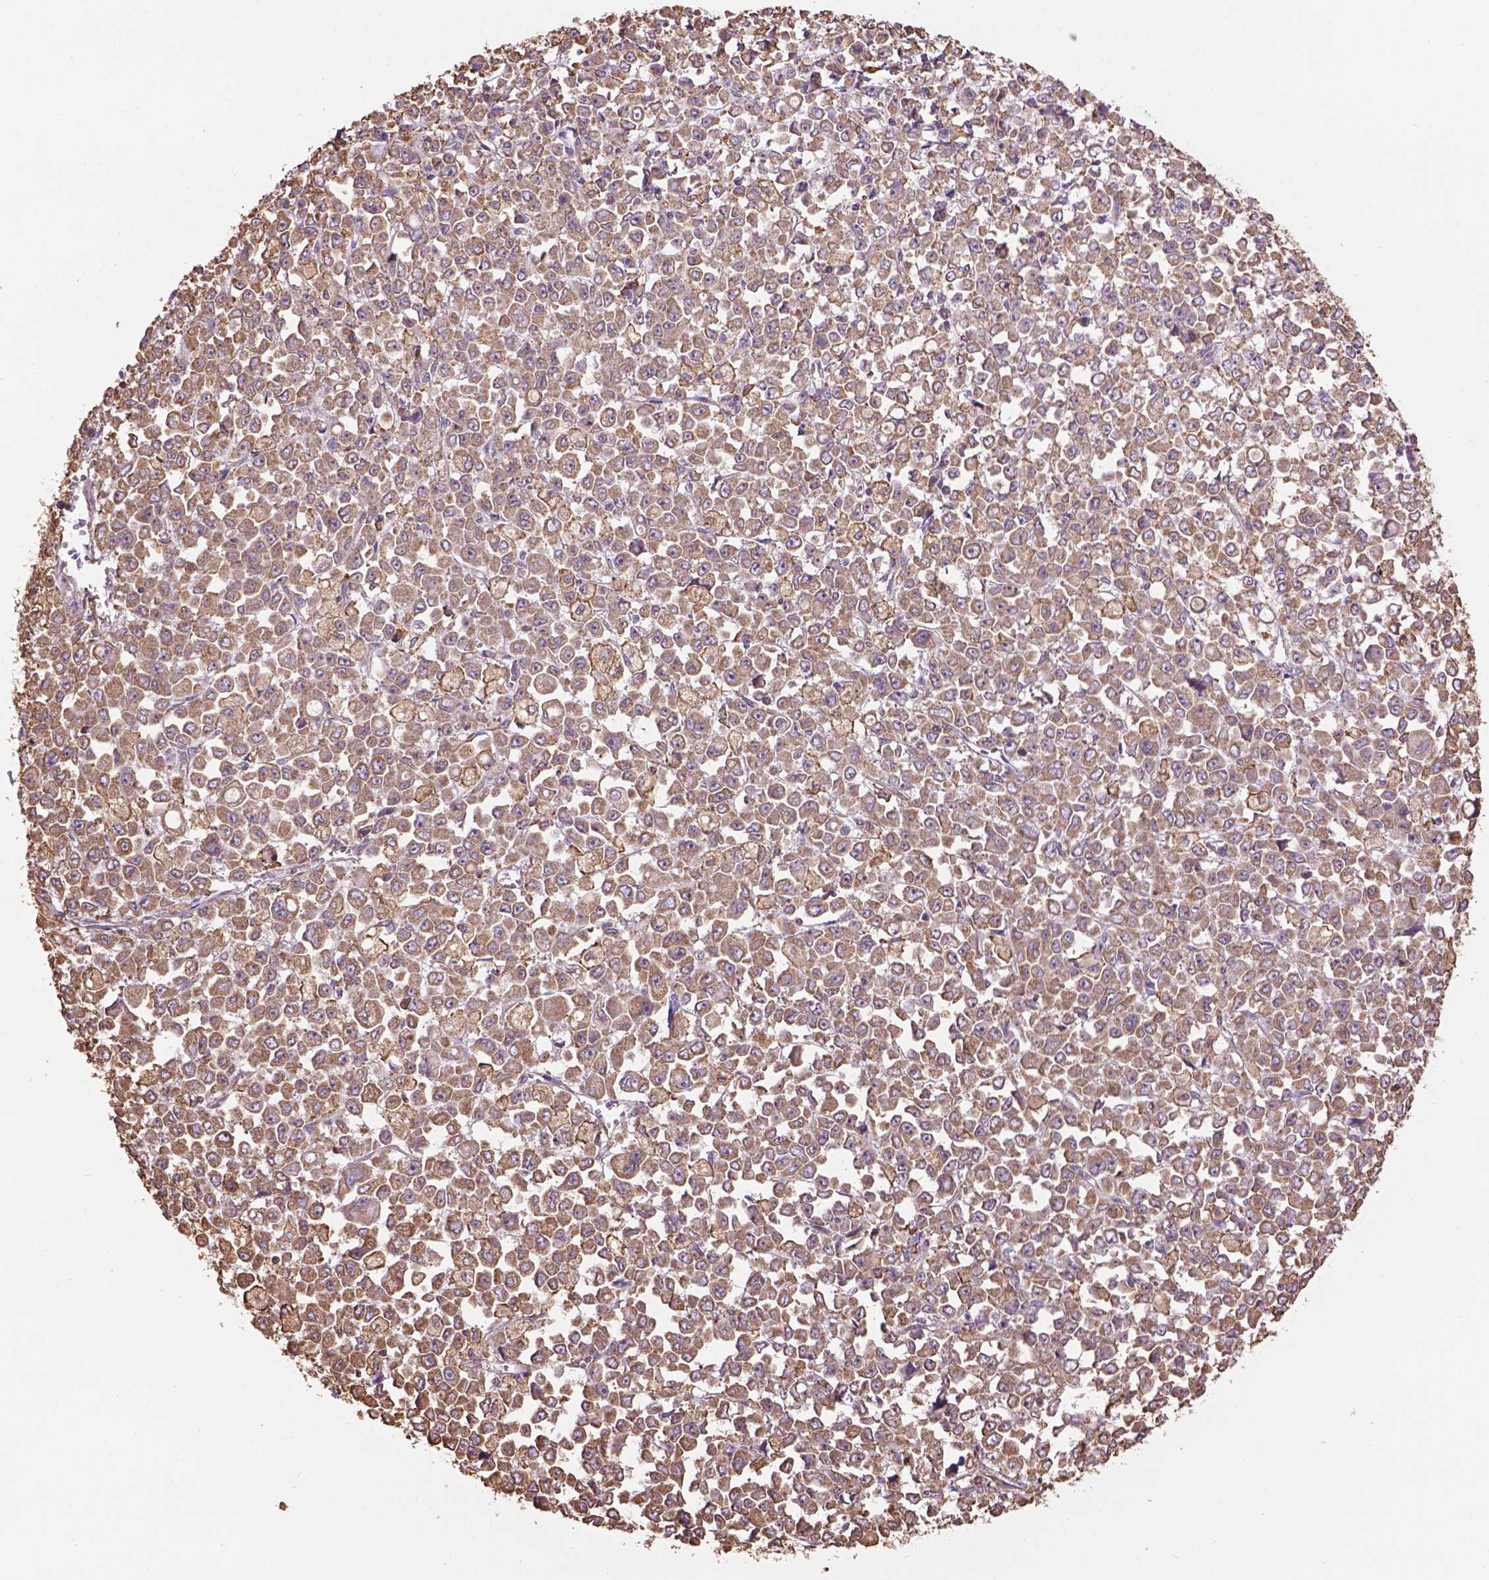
{"staining": {"intensity": "moderate", "quantity": ">75%", "location": "cytoplasmic/membranous"}, "tissue": "stomach cancer", "cell_type": "Tumor cells", "image_type": "cancer", "snomed": [{"axis": "morphology", "description": "Adenocarcinoma, NOS"}, {"axis": "topography", "description": "Stomach, upper"}], "caption": "Adenocarcinoma (stomach) was stained to show a protein in brown. There is medium levels of moderate cytoplasmic/membranous positivity in about >75% of tumor cells. (IHC, brightfield microscopy, high magnification).", "gene": "PPP2R5E", "patient": {"sex": "male", "age": 70}}